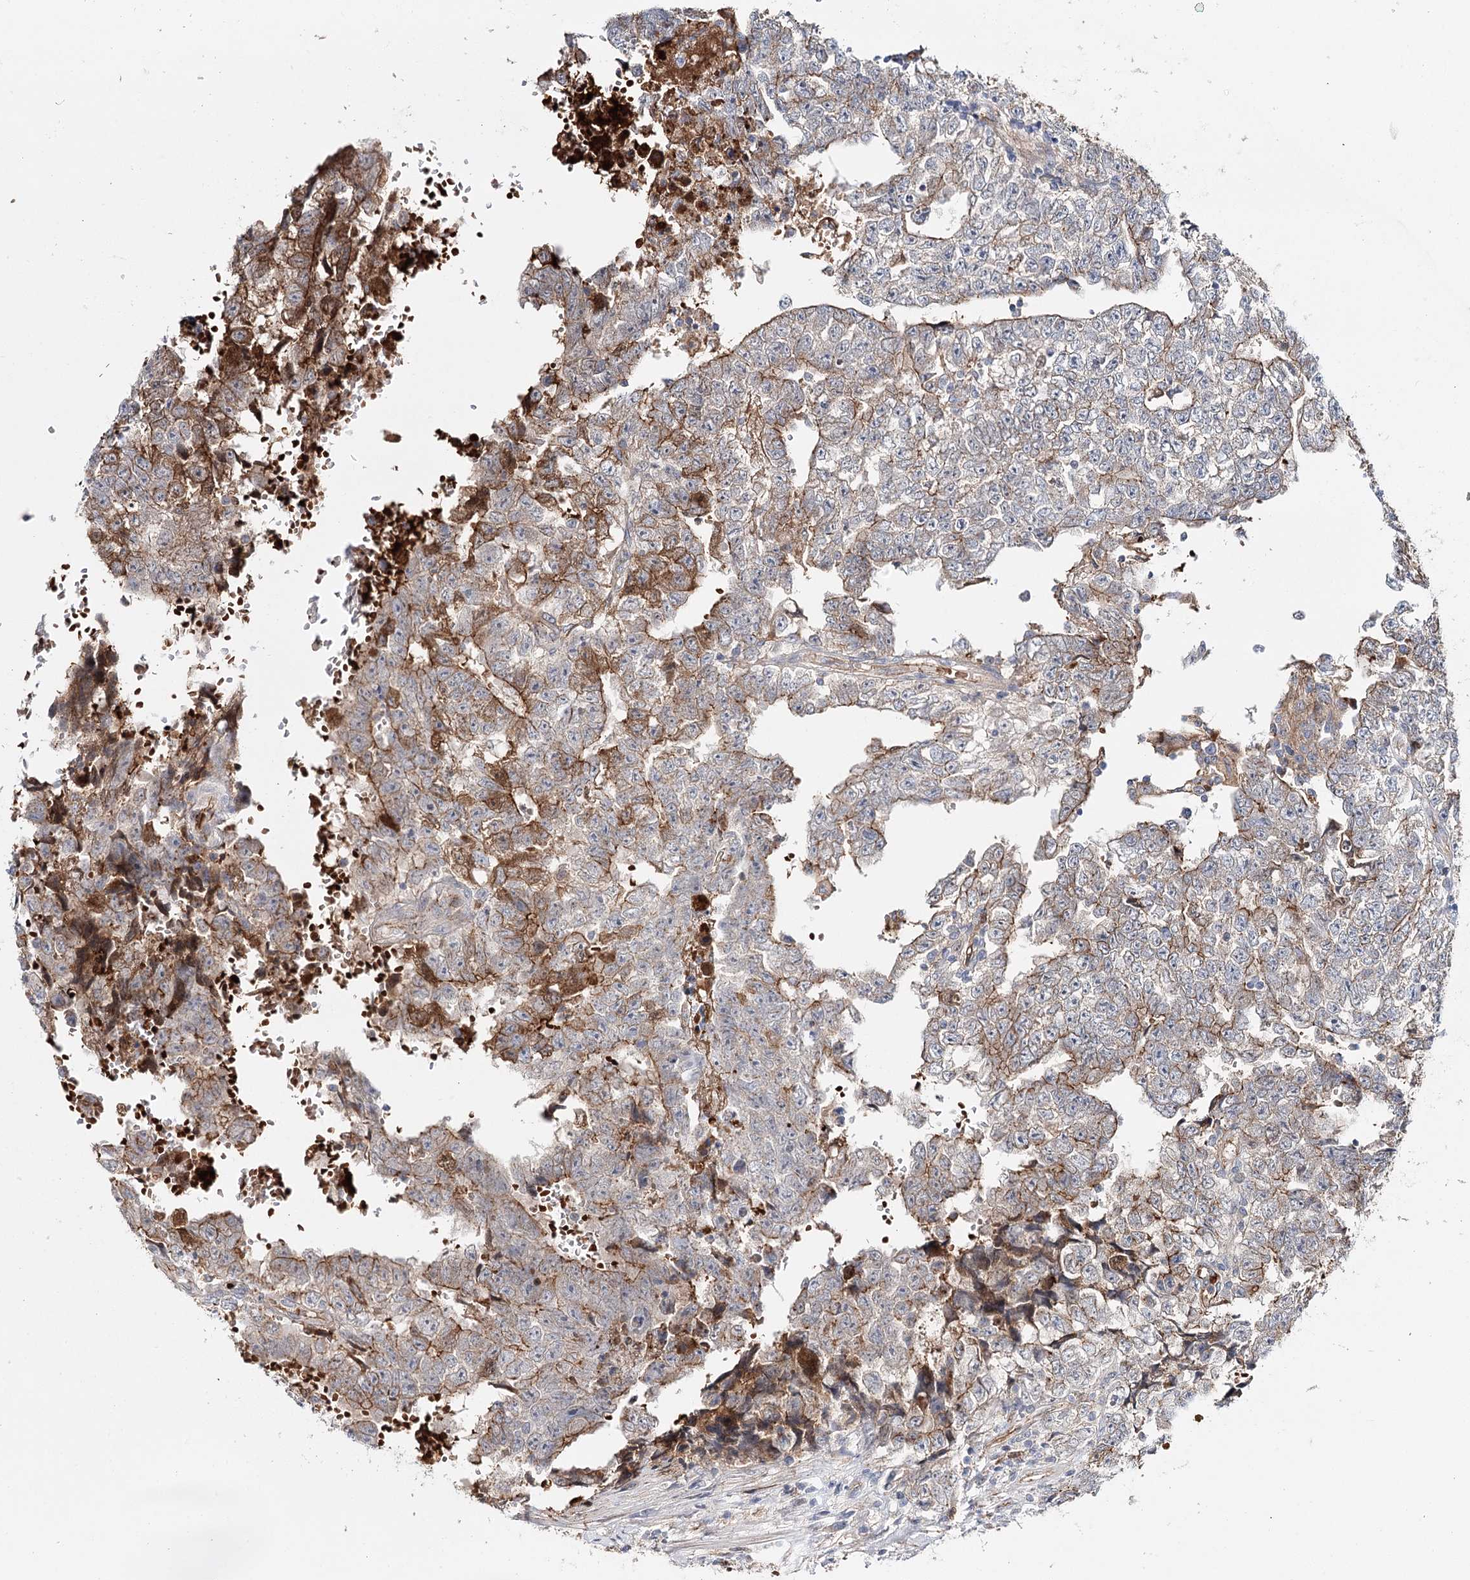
{"staining": {"intensity": "moderate", "quantity": "<25%", "location": "cytoplasmic/membranous"}, "tissue": "testis cancer", "cell_type": "Tumor cells", "image_type": "cancer", "snomed": [{"axis": "morphology", "description": "Carcinoma, Embryonal, NOS"}, {"axis": "topography", "description": "Testis"}], "caption": "A photomicrograph showing moderate cytoplasmic/membranous positivity in about <25% of tumor cells in embryonal carcinoma (testis), as visualized by brown immunohistochemical staining.", "gene": "PKP4", "patient": {"sex": "male", "age": 25}}